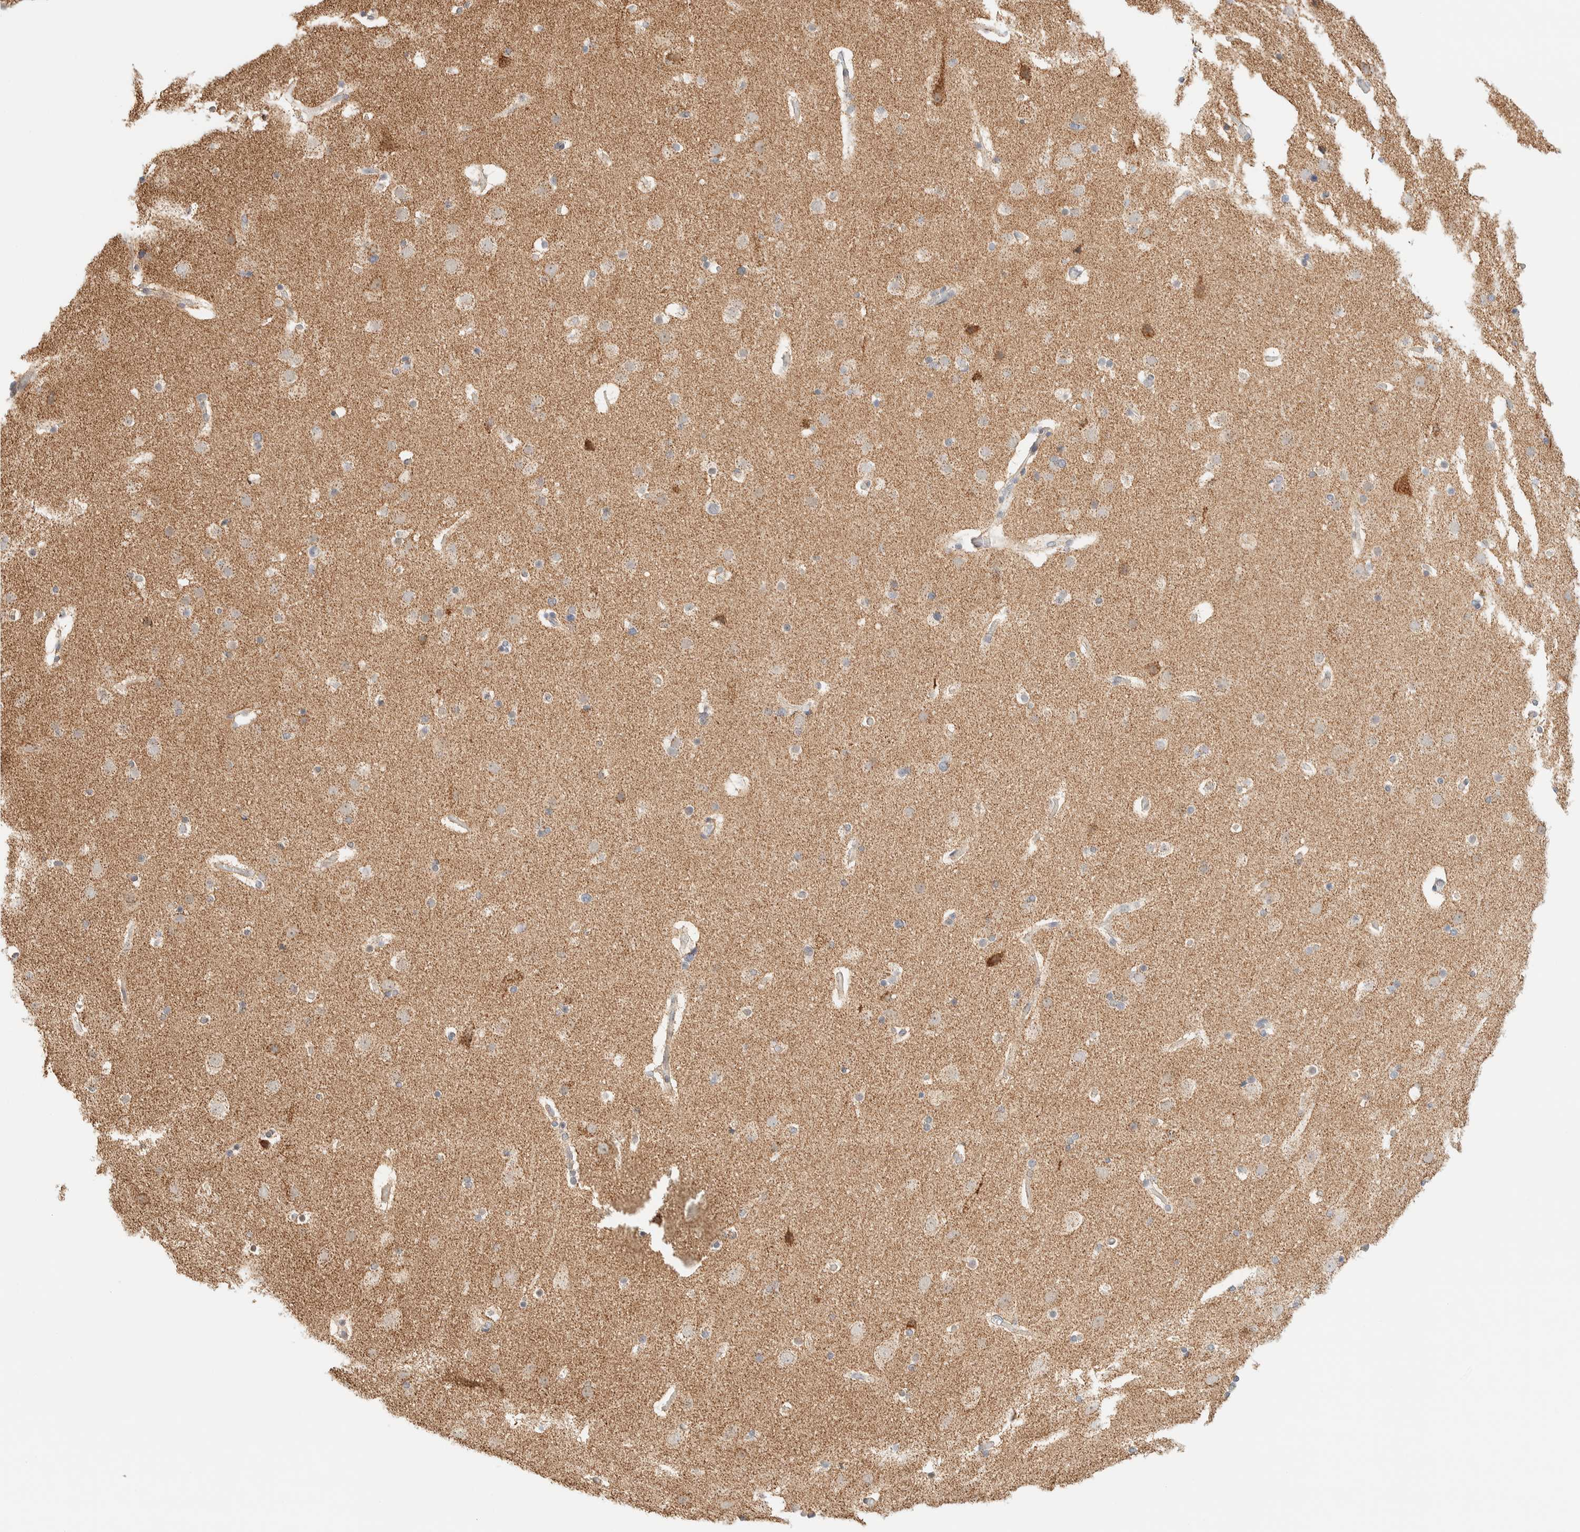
{"staining": {"intensity": "weak", "quantity": "<25%", "location": "cytoplasmic/membranous"}, "tissue": "cerebral cortex", "cell_type": "Endothelial cells", "image_type": "normal", "snomed": [{"axis": "morphology", "description": "Normal tissue, NOS"}, {"axis": "topography", "description": "Cerebral cortex"}], "caption": "A photomicrograph of human cerebral cortex is negative for staining in endothelial cells. The staining is performed using DAB brown chromogen with nuclei counter-stained in using hematoxylin.", "gene": "PPM1K", "patient": {"sex": "male", "age": 57}}